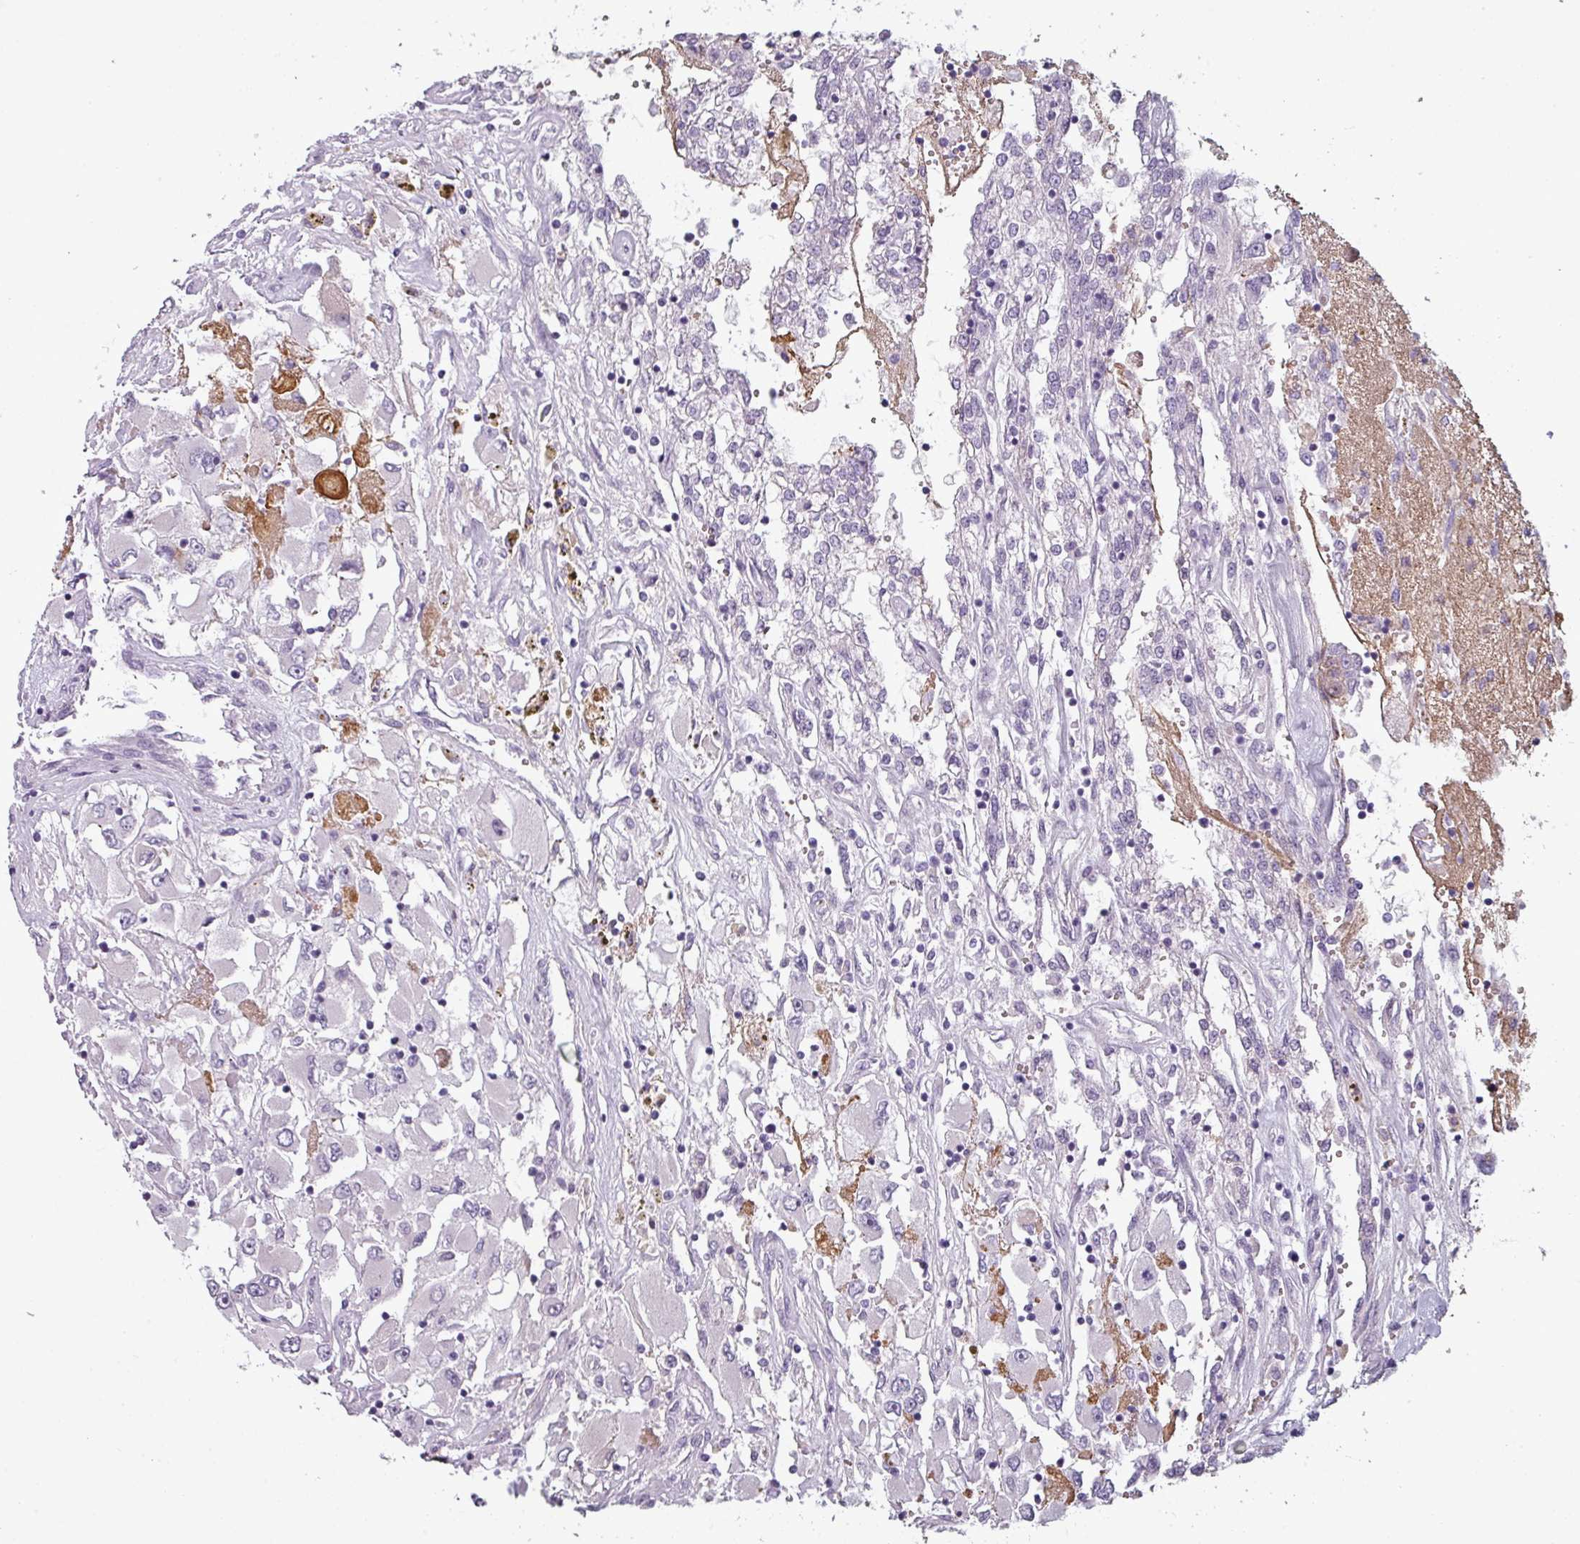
{"staining": {"intensity": "negative", "quantity": "none", "location": "none"}, "tissue": "renal cancer", "cell_type": "Tumor cells", "image_type": "cancer", "snomed": [{"axis": "morphology", "description": "Adenocarcinoma, NOS"}, {"axis": "topography", "description": "Kidney"}], "caption": "DAB (3,3'-diaminobenzidine) immunohistochemical staining of renal cancer (adenocarcinoma) reveals no significant positivity in tumor cells.", "gene": "AREL1", "patient": {"sex": "female", "age": 52}}